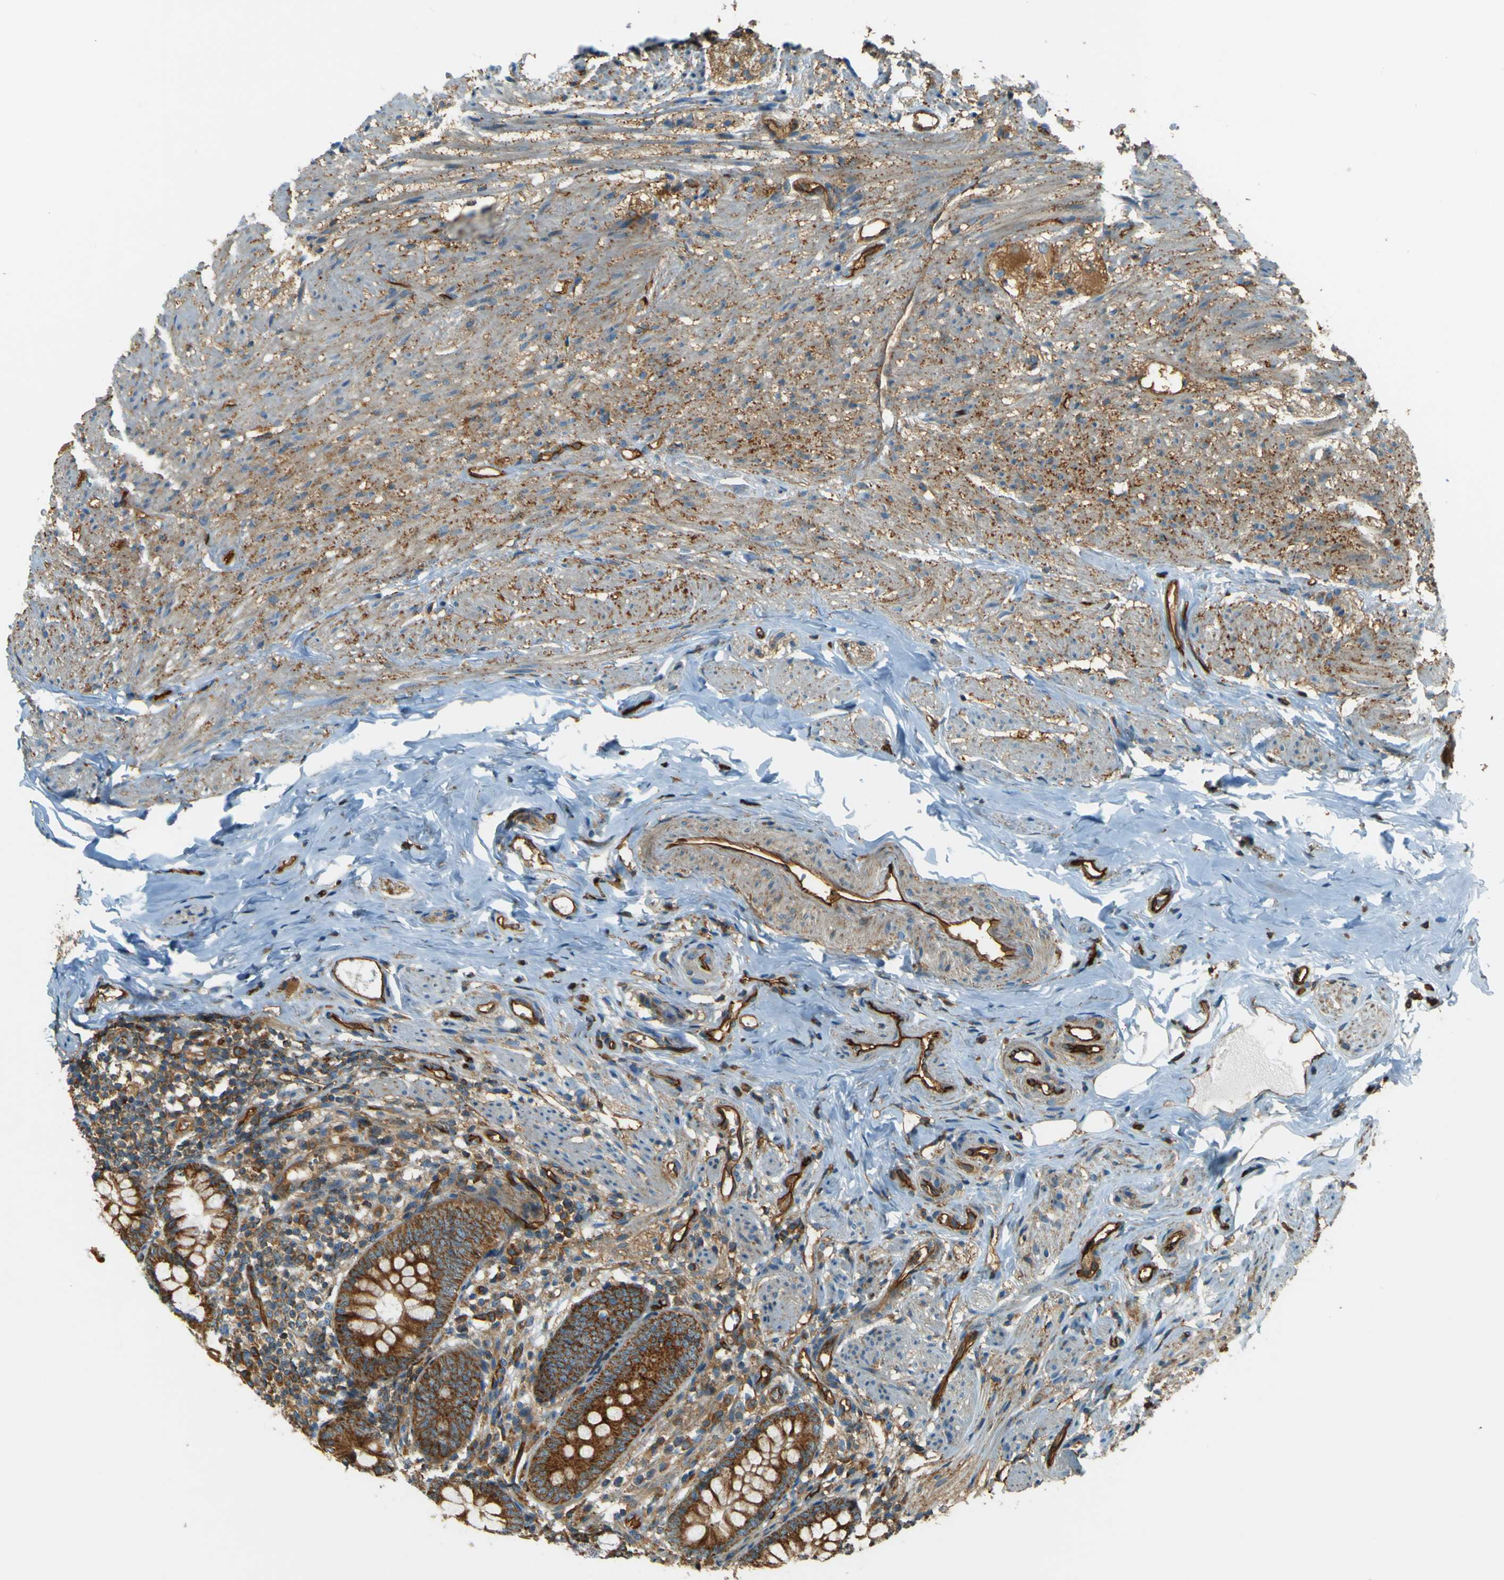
{"staining": {"intensity": "moderate", "quantity": ">75%", "location": "cytoplasmic/membranous"}, "tissue": "appendix", "cell_type": "Glandular cells", "image_type": "normal", "snomed": [{"axis": "morphology", "description": "Normal tissue, NOS"}, {"axis": "topography", "description": "Appendix"}], "caption": "Brown immunohistochemical staining in normal appendix shows moderate cytoplasmic/membranous staining in about >75% of glandular cells. (DAB IHC with brightfield microscopy, high magnification).", "gene": "DNAJC5", "patient": {"sex": "female", "age": 77}}